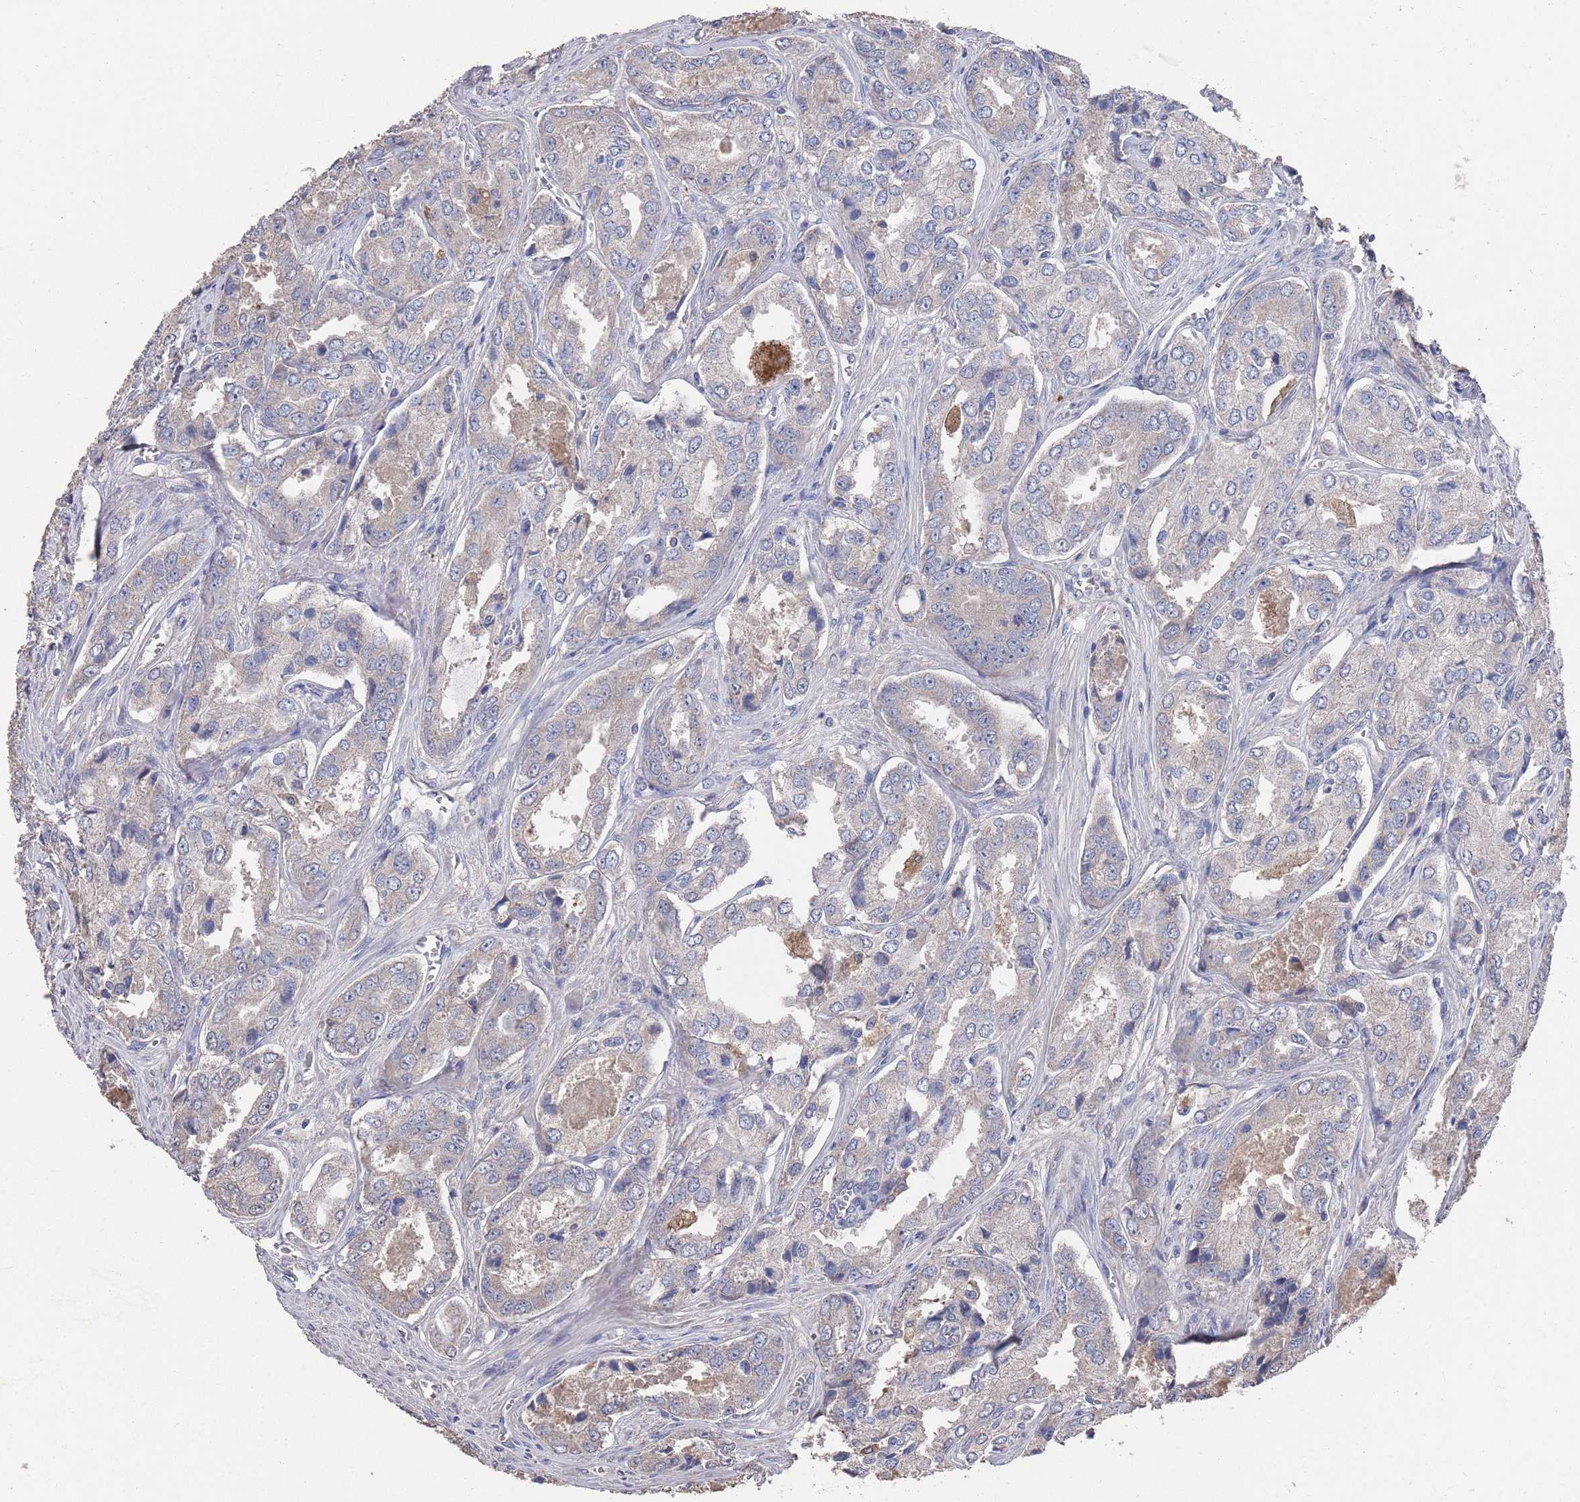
{"staining": {"intensity": "negative", "quantity": "none", "location": "none"}, "tissue": "prostate cancer", "cell_type": "Tumor cells", "image_type": "cancer", "snomed": [{"axis": "morphology", "description": "Adenocarcinoma, Low grade"}, {"axis": "topography", "description": "Prostate"}], "caption": "The image exhibits no staining of tumor cells in prostate cancer (adenocarcinoma (low-grade)).", "gene": "BTBD18", "patient": {"sex": "male", "age": 68}}